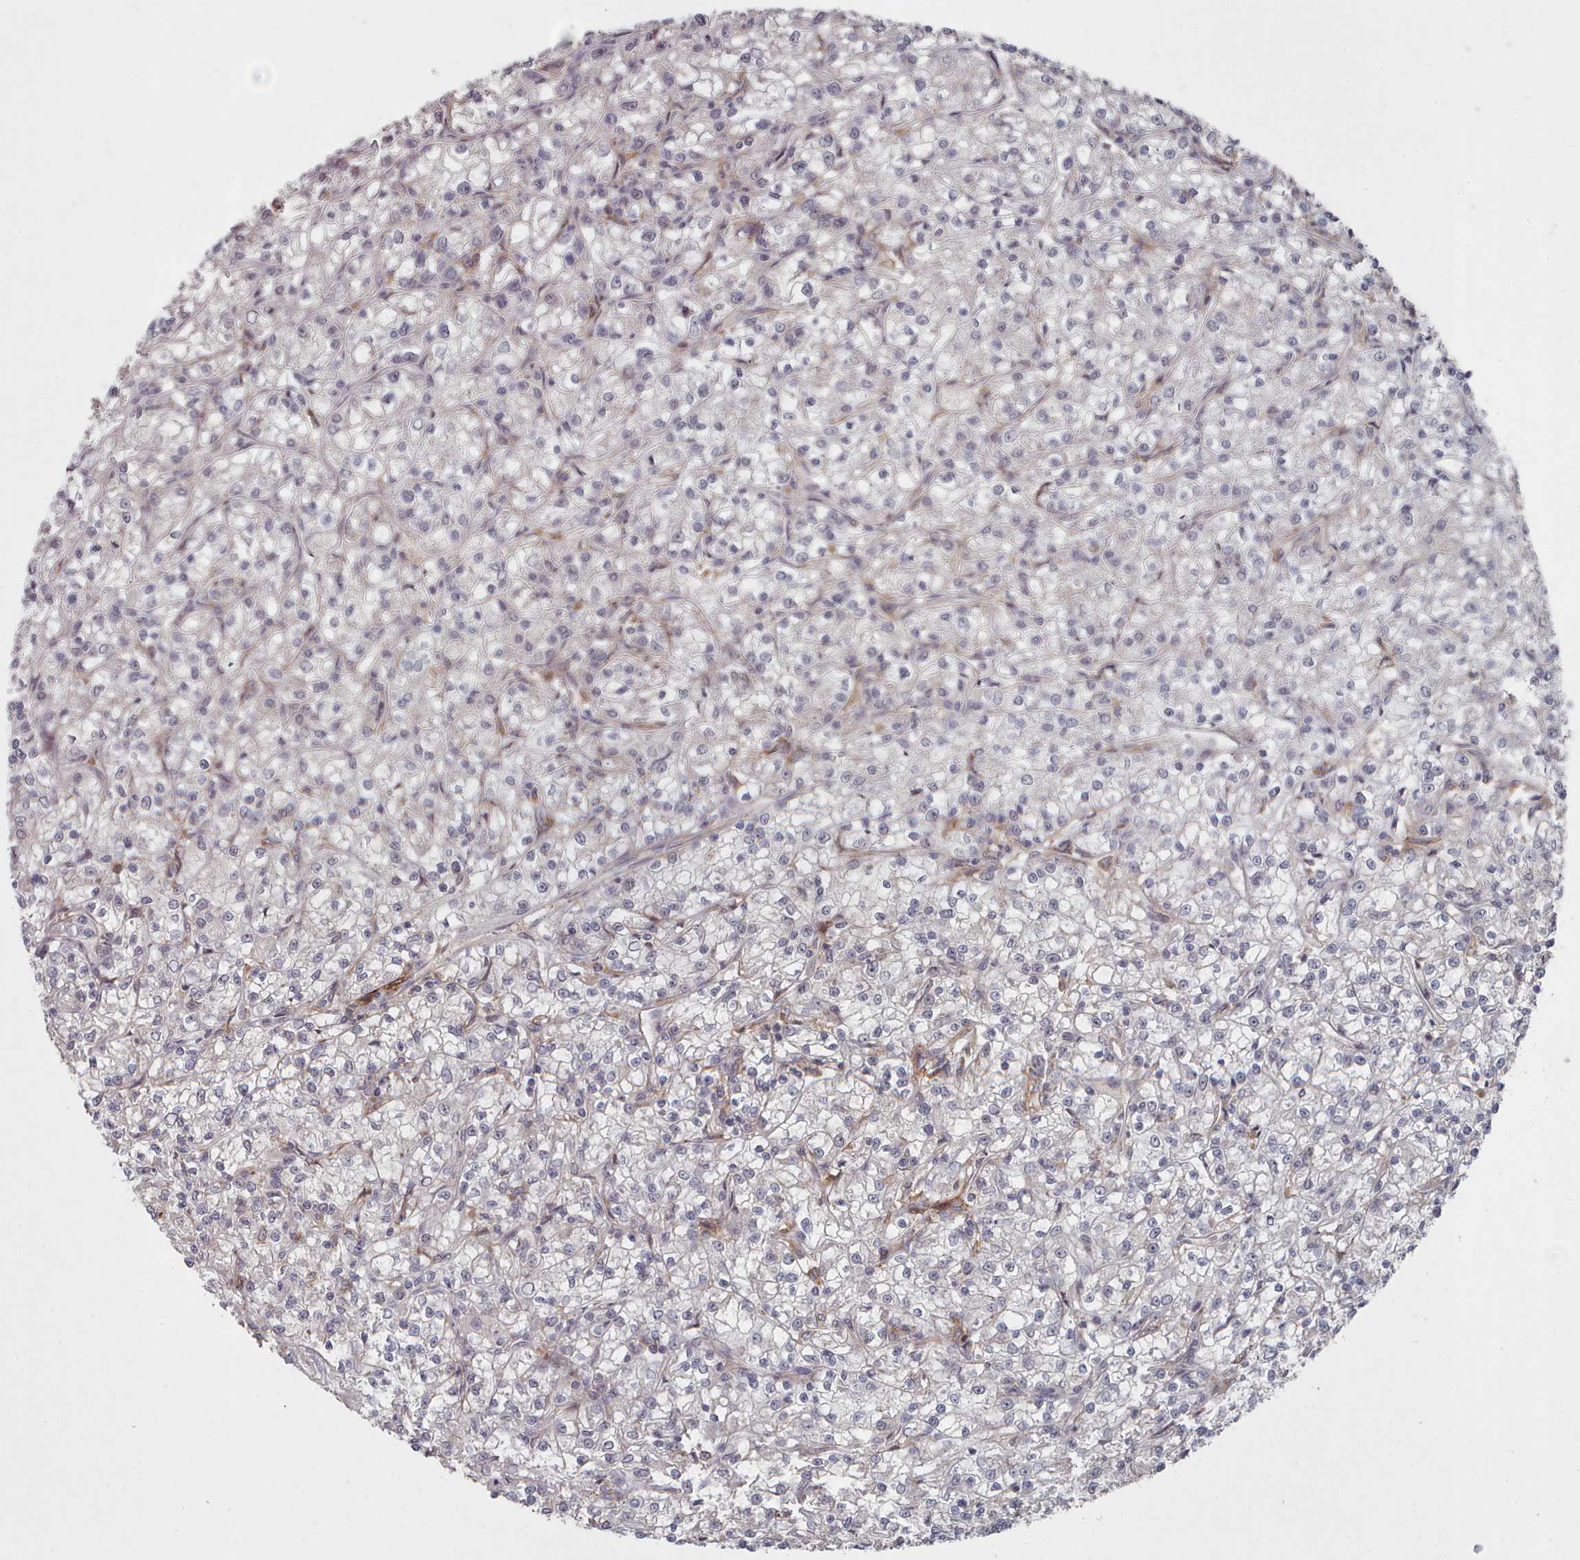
{"staining": {"intensity": "negative", "quantity": "none", "location": "none"}, "tissue": "renal cancer", "cell_type": "Tumor cells", "image_type": "cancer", "snomed": [{"axis": "morphology", "description": "Adenocarcinoma, NOS"}, {"axis": "topography", "description": "Kidney"}], "caption": "Photomicrograph shows no significant protein positivity in tumor cells of renal cancer.", "gene": "COL8A2", "patient": {"sex": "female", "age": 59}}